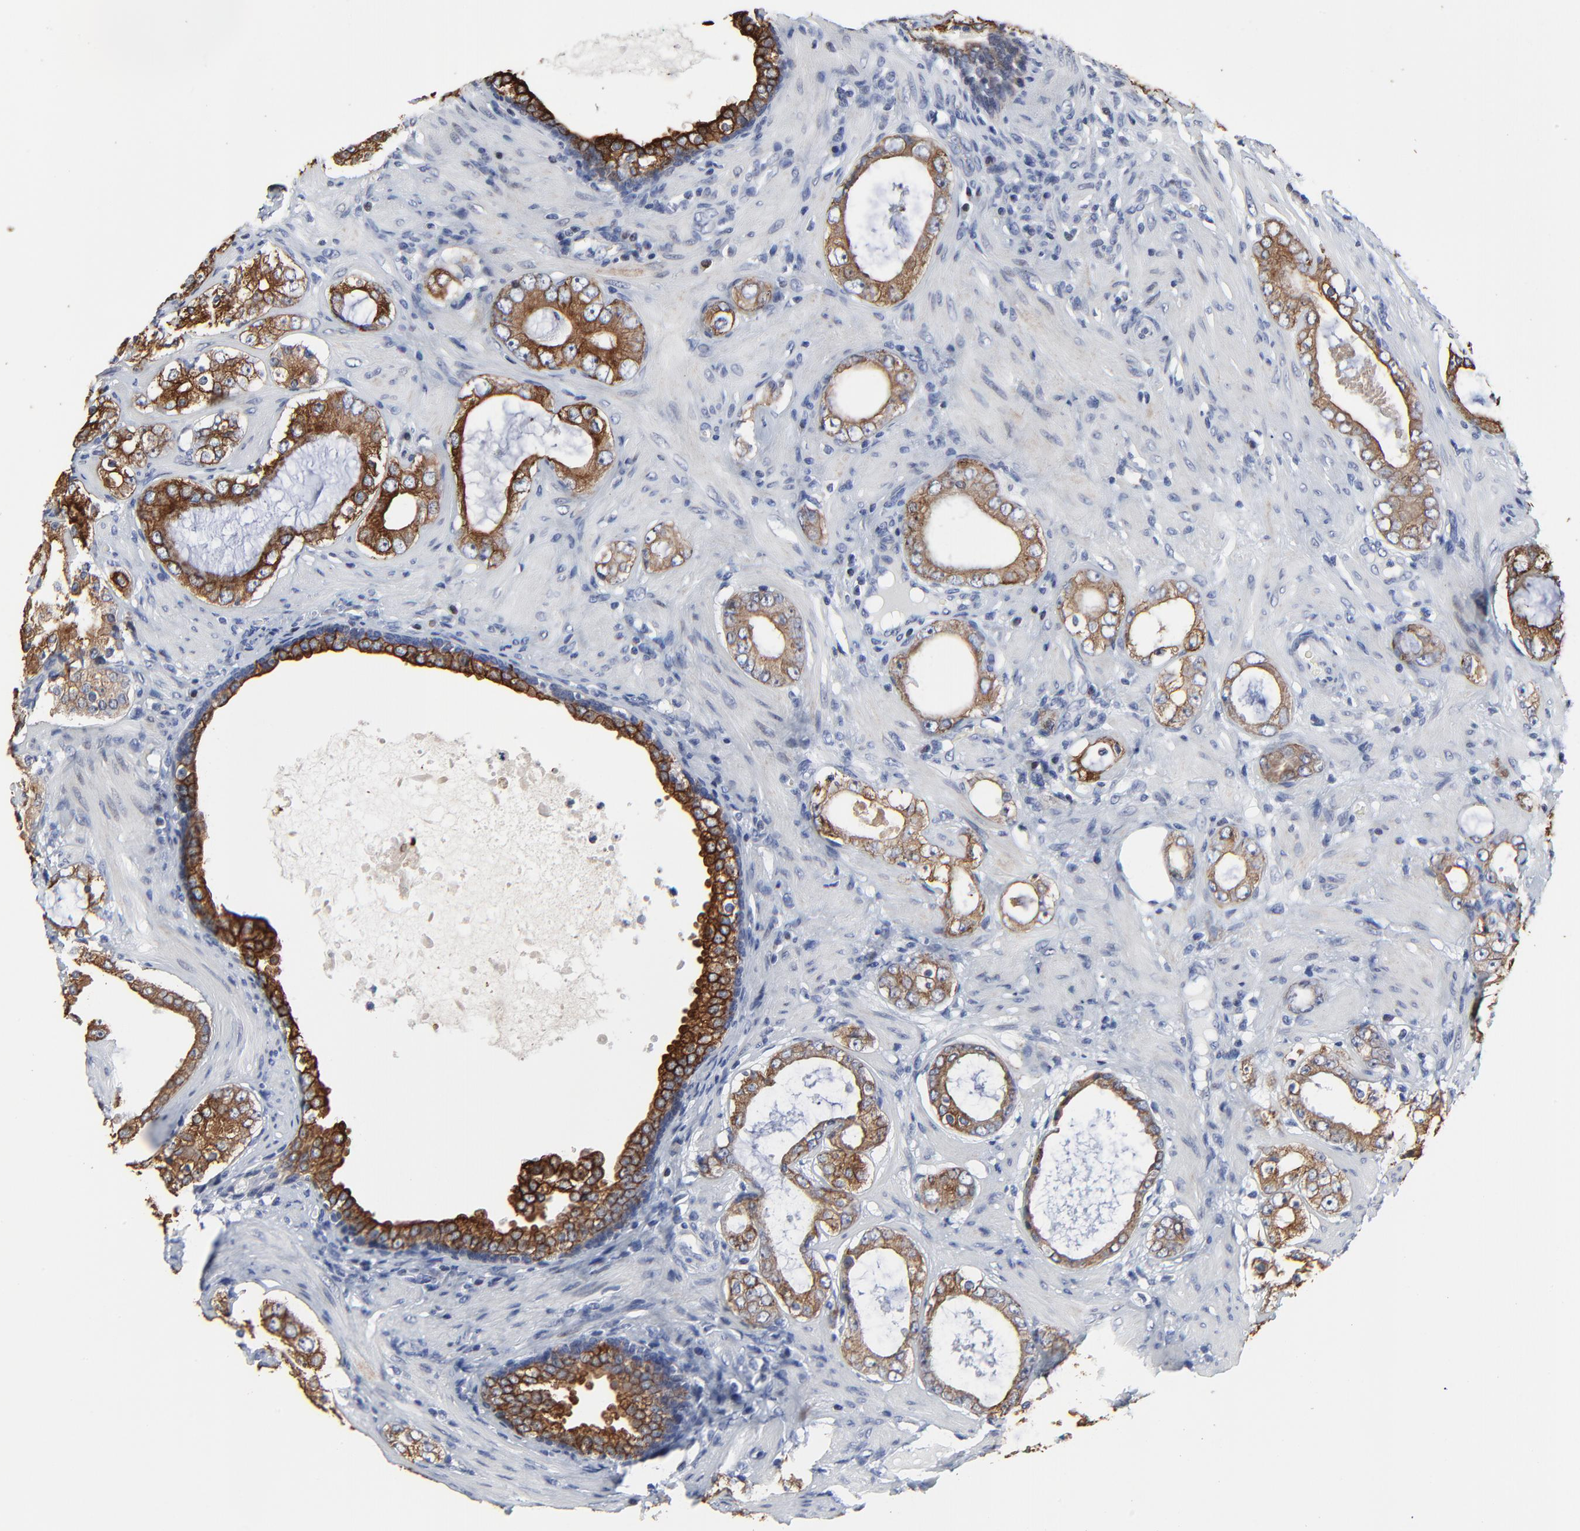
{"staining": {"intensity": "moderate", "quantity": ">75%", "location": "cytoplasmic/membranous"}, "tissue": "prostate cancer", "cell_type": "Tumor cells", "image_type": "cancer", "snomed": [{"axis": "morphology", "description": "Adenocarcinoma, Medium grade"}, {"axis": "topography", "description": "Prostate"}], "caption": "A brown stain labels moderate cytoplasmic/membranous positivity of a protein in prostate medium-grade adenocarcinoma tumor cells. (Stains: DAB (3,3'-diaminobenzidine) in brown, nuclei in blue, Microscopy: brightfield microscopy at high magnification).", "gene": "LNX1", "patient": {"sex": "male", "age": 73}}